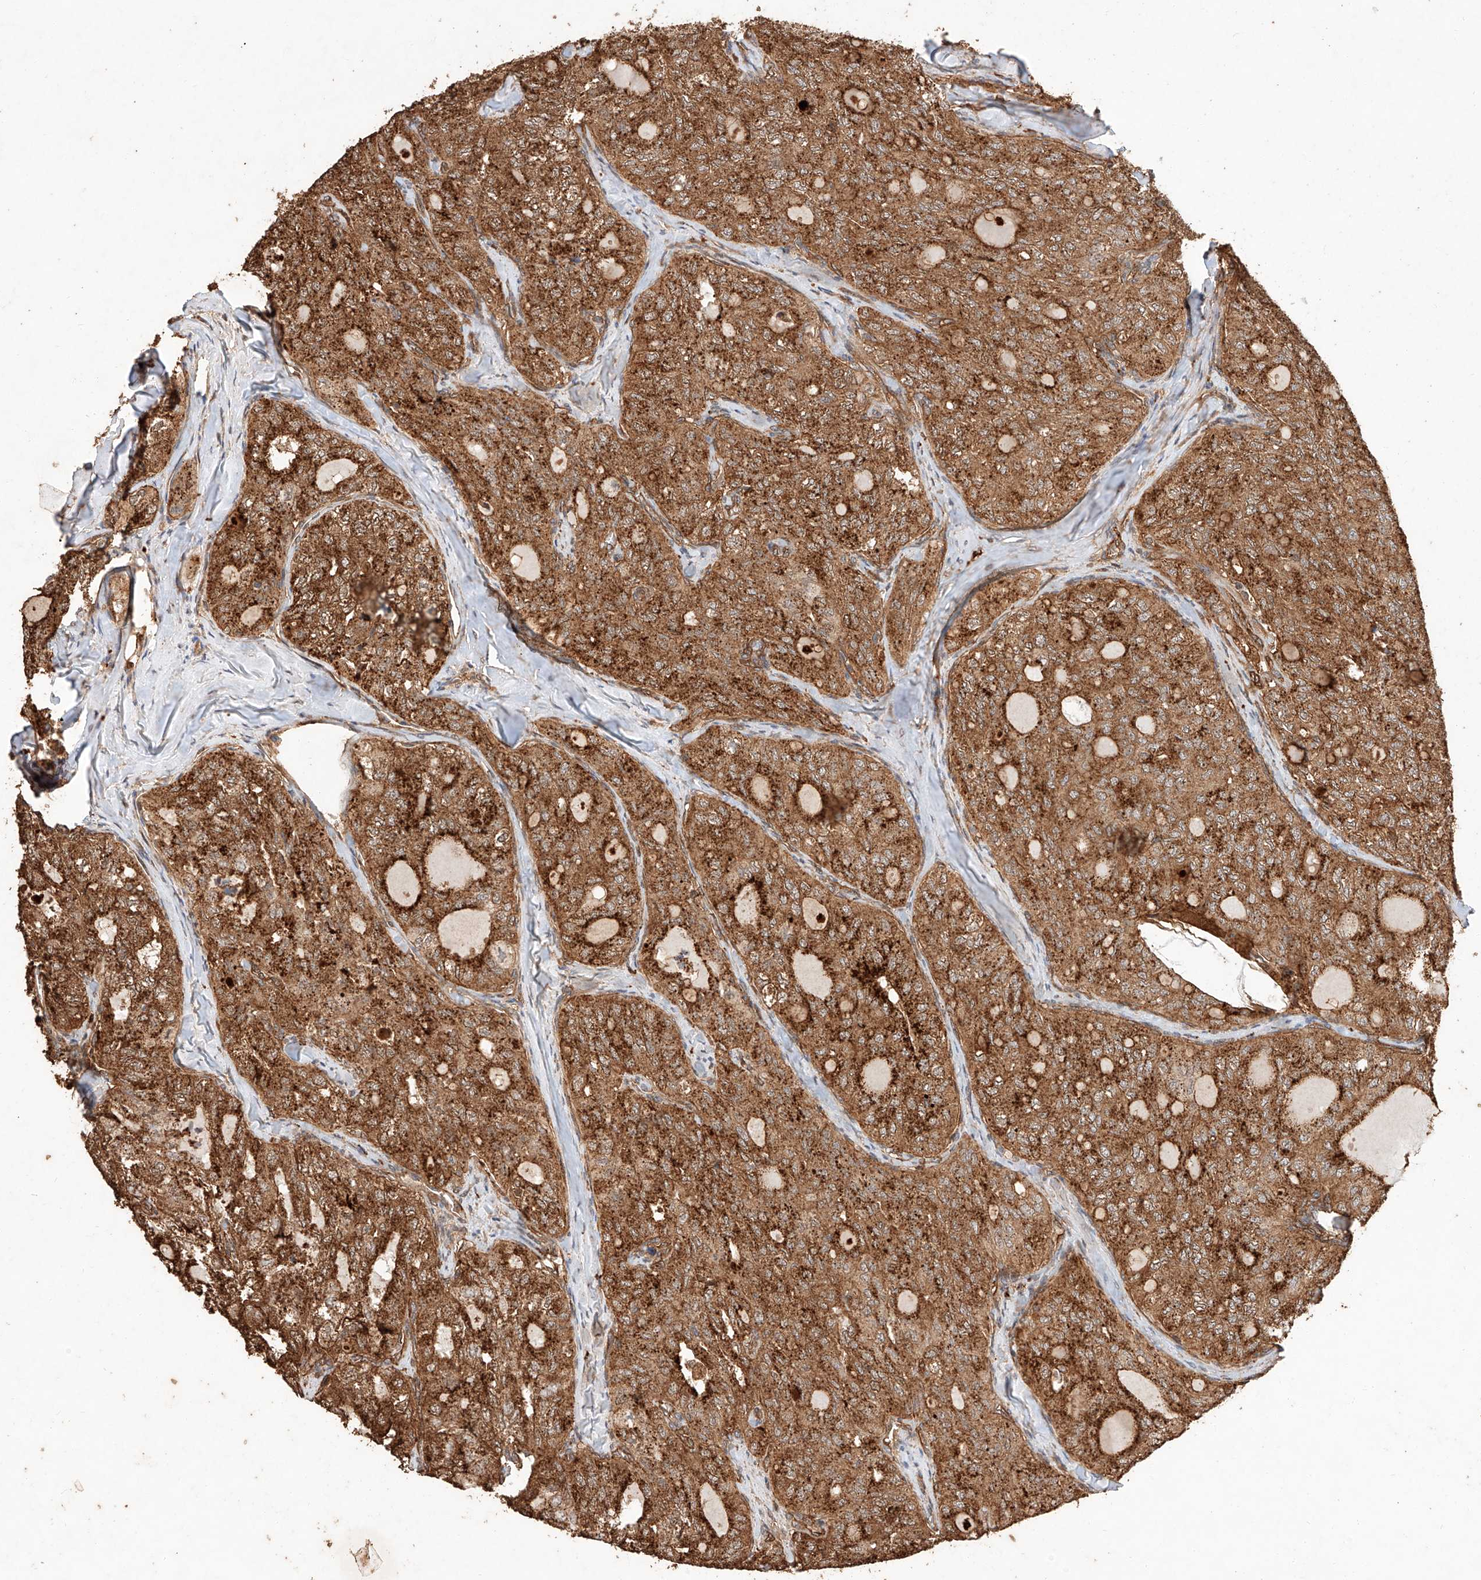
{"staining": {"intensity": "strong", "quantity": ">75%", "location": "cytoplasmic/membranous"}, "tissue": "thyroid cancer", "cell_type": "Tumor cells", "image_type": "cancer", "snomed": [{"axis": "morphology", "description": "Follicular adenoma carcinoma, NOS"}, {"axis": "topography", "description": "Thyroid gland"}], "caption": "Immunohistochemistry (IHC) (DAB (3,3'-diaminobenzidine)) staining of thyroid follicular adenoma carcinoma shows strong cytoplasmic/membranous protein staining in about >75% of tumor cells. Nuclei are stained in blue.", "gene": "GHDC", "patient": {"sex": "male", "age": 75}}